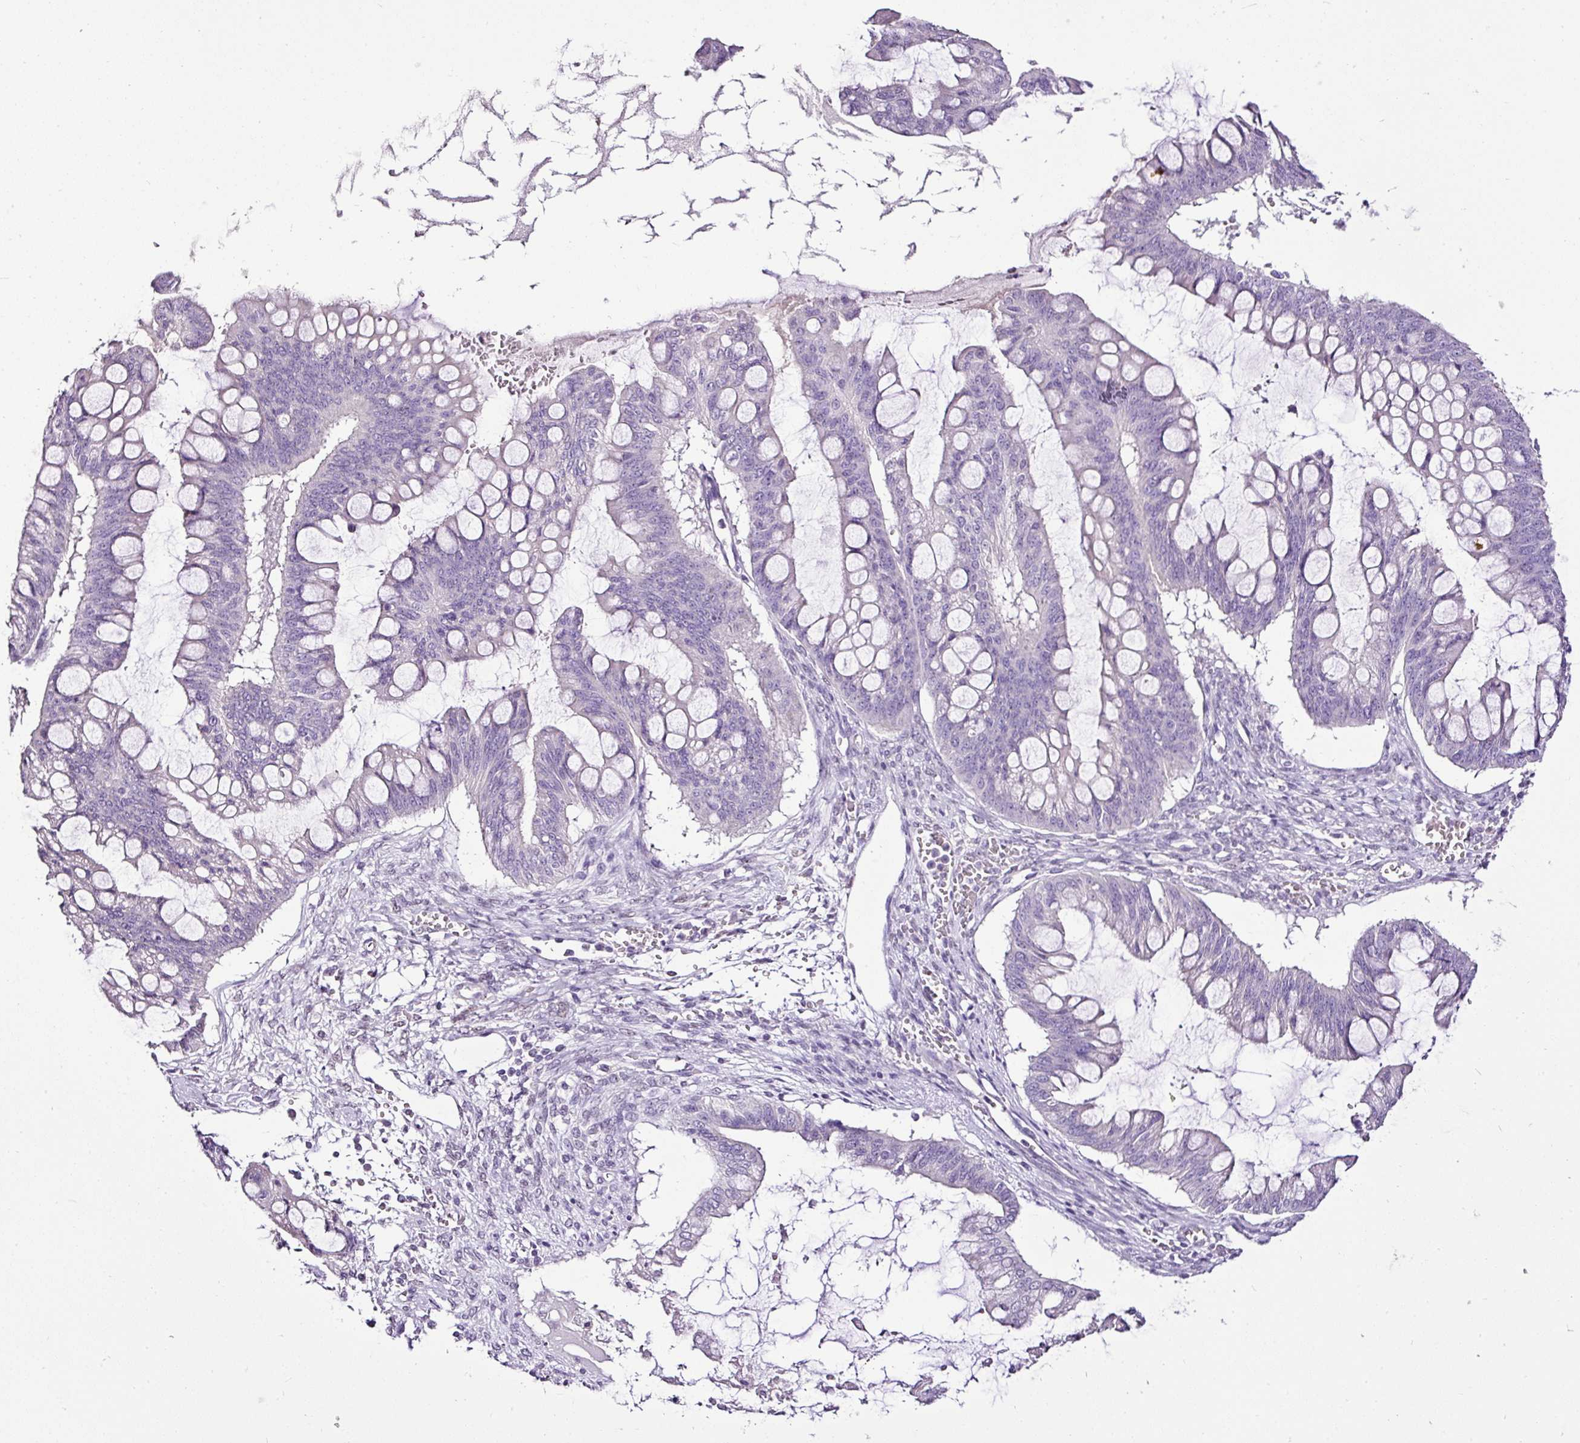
{"staining": {"intensity": "negative", "quantity": "none", "location": "none"}, "tissue": "ovarian cancer", "cell_type": "Tumor cells", "image_type": "cancer", "snomed": [{"axis": "morphology", "description": "Cystadenocarcinoma, mucinous, NOS"}, {"axis": "topography", "description": "Ovary"}], "caption": "This is a micrograph of IHC staining of ovarian cancer (mucinous cystadenocarcinoma), which shows no expression in tumor cells.", "gene": "ESR1", "patient": {"sex": "female", "age": 73}}